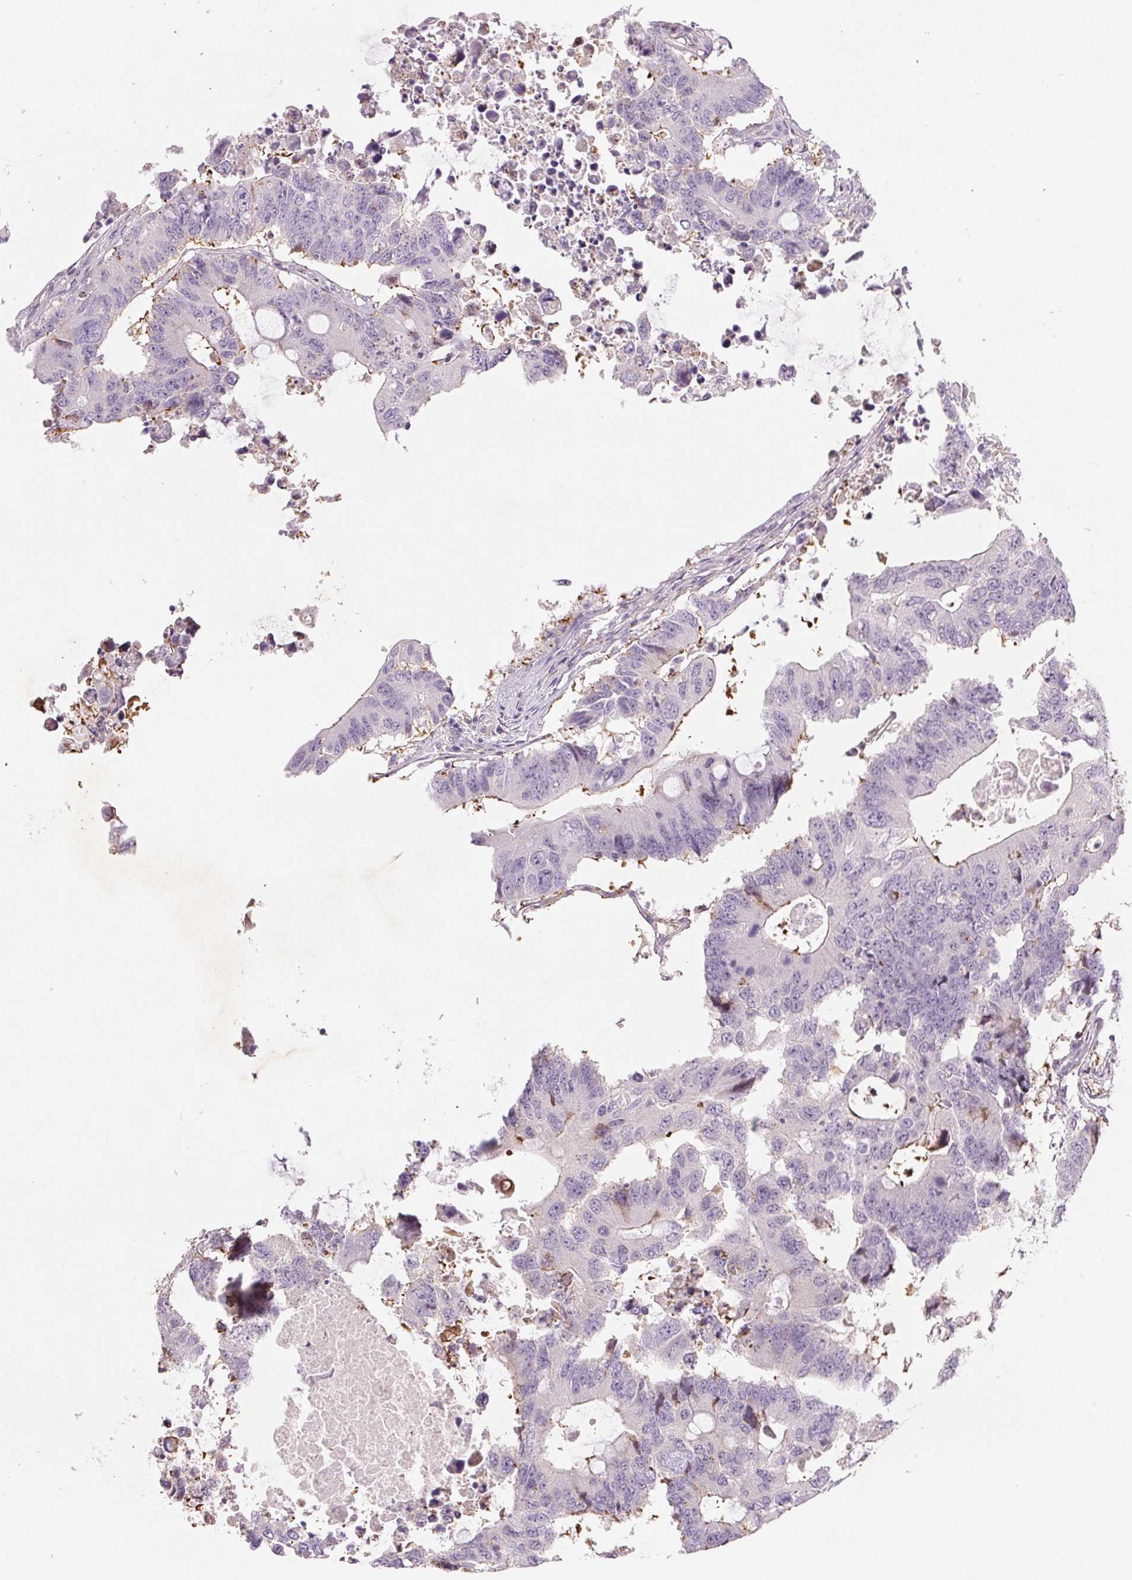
{"staining": {"intensity": "moderate", "quantity": "<25%", "location": "cytoplasmic/membranous"}, "tissue": "colorectal cancer", "cell_type": "Tumor cells", "image_type": "cancer", "snomed": [{"axis": "morphology", "description": "Adenocarcinoma, NOS"}, {"axis": "topography", "description": "Colon"}], "caption": "Colorectal adenocarcinoma tissue shows moderate cytoplasmic/membranous expression in approximately <25% of tumor cells", "gene": "ANKRD13B", "patient": {"sex": "male", "age": 71}}